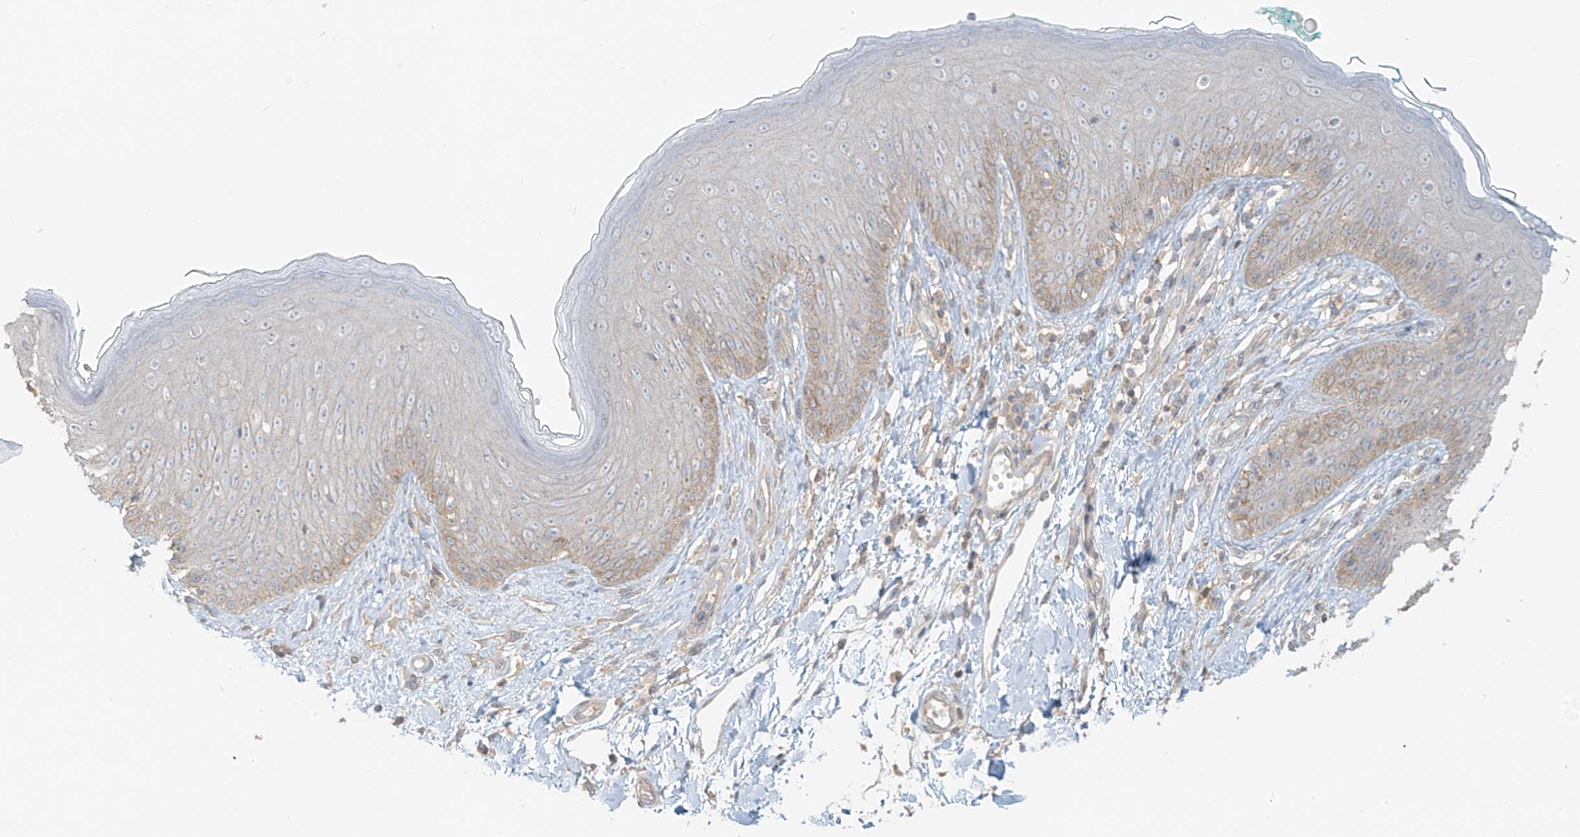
{"staining": {"intensity": "weak", "quantity": "<25%", "location": "cytoplasmic/membranous"}, "tissue": "skin", "cell_type": "Epidermal cells", "image_type": "normal", "snomed": [{"axis": "morphology", "description": "Normal tissue, NOS"}, {"axis": "morphology", "description": "Squamous cell carcinoma, NOS"}, {"axis": "topography", "description": "Vulva"}], "caption": "A histopathology image of skin stained for a protein shows no brown staining in epidermal cells.", "gene": "ABCD1", "patient": {"sex": "female", "age": 85}}